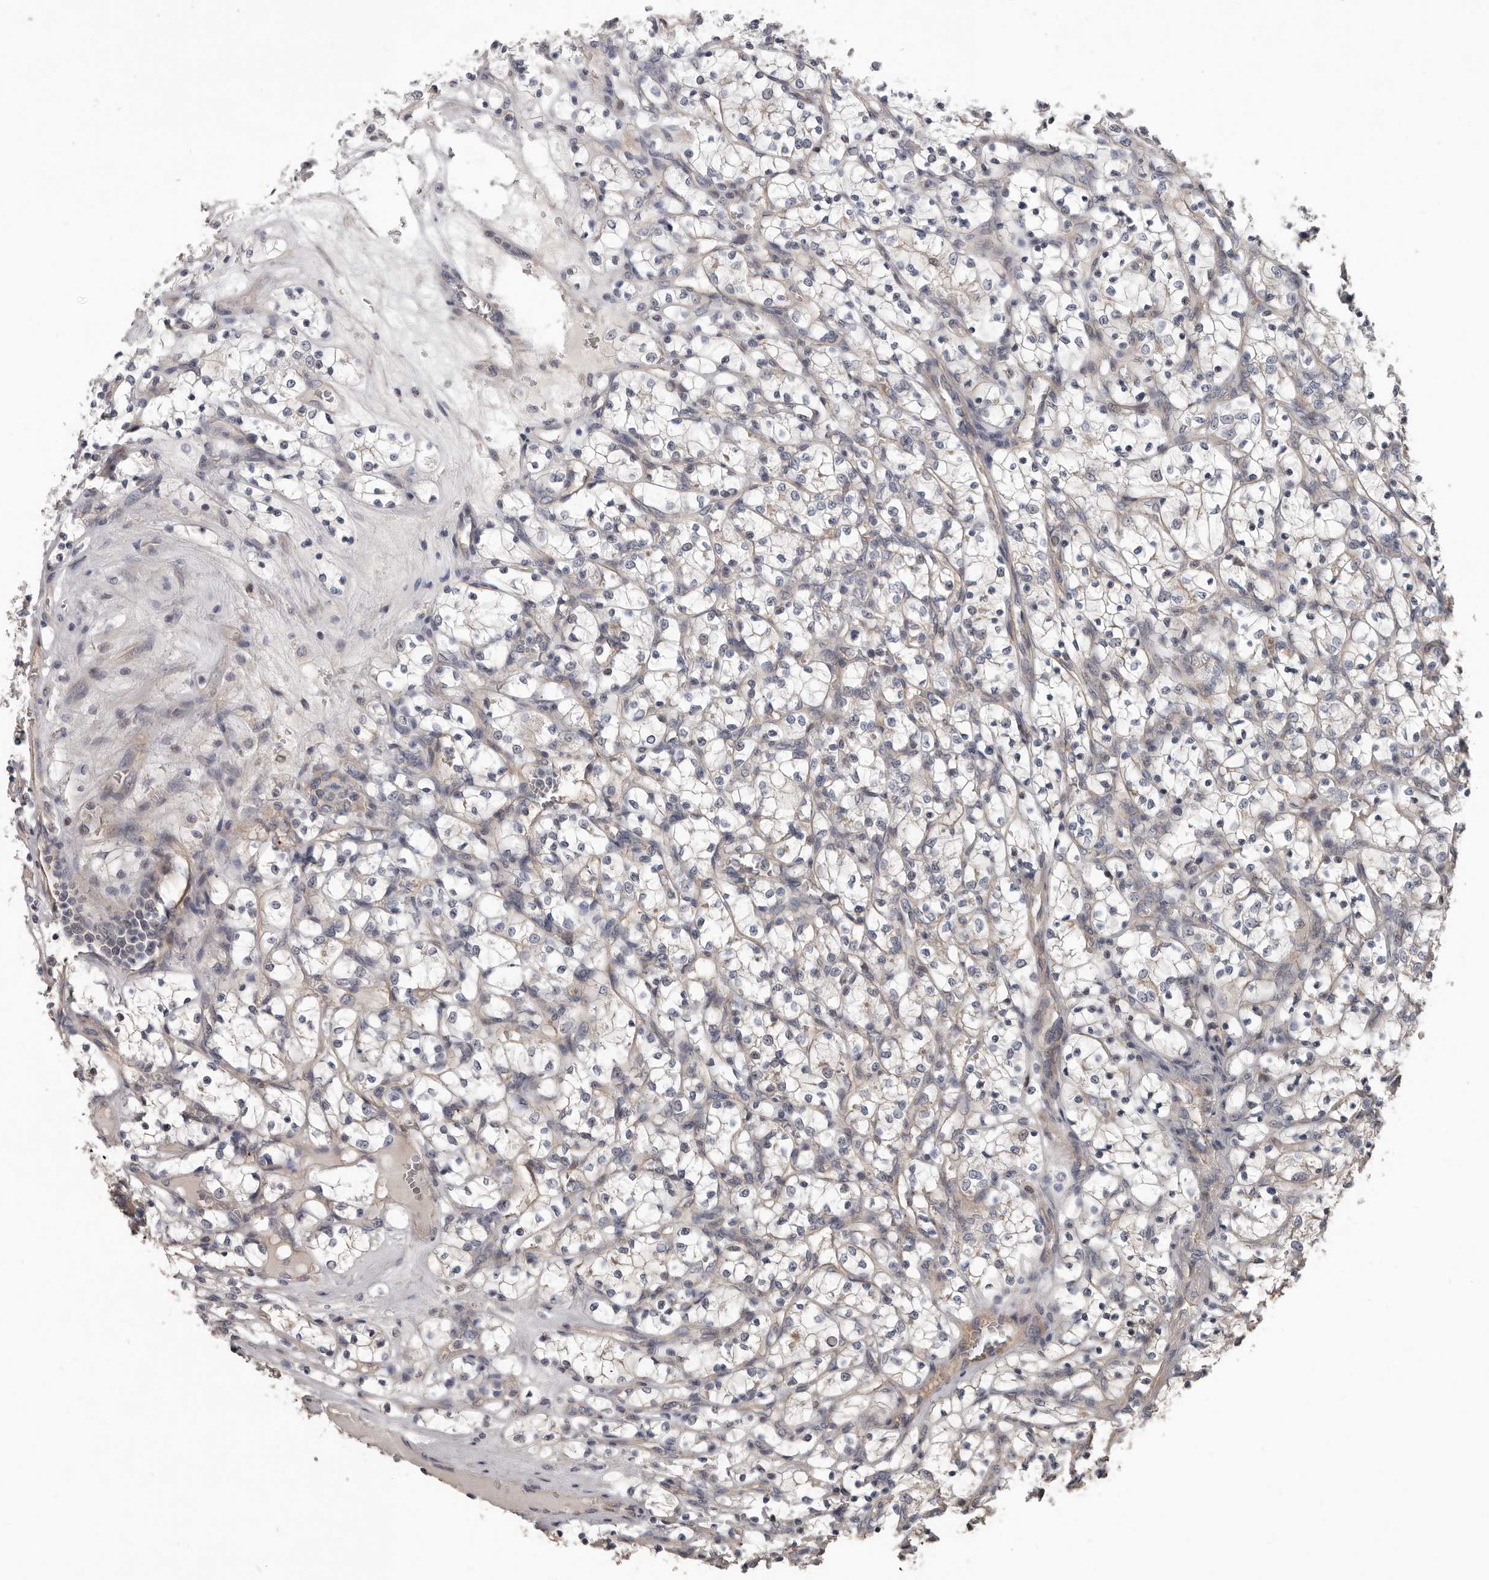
{"staining": {"intensity": "negative", "quantity": "none", "location": "none"}, "tissue": "renal cancer", "cell_type": "Tumor cells", "image_type": "cancer", "snomed": [{"axis": "morphology", "description": "Adenocarcinoma, NOS"}, {"axis": "topography", "description": "Kidney"}], "caption": "This is an IHC histopathology image of human renal adenocarcinoma. There is no positivity in tumor cells.", "gene": "RNF217", "patient": {"sex": "female", "age": 69}}